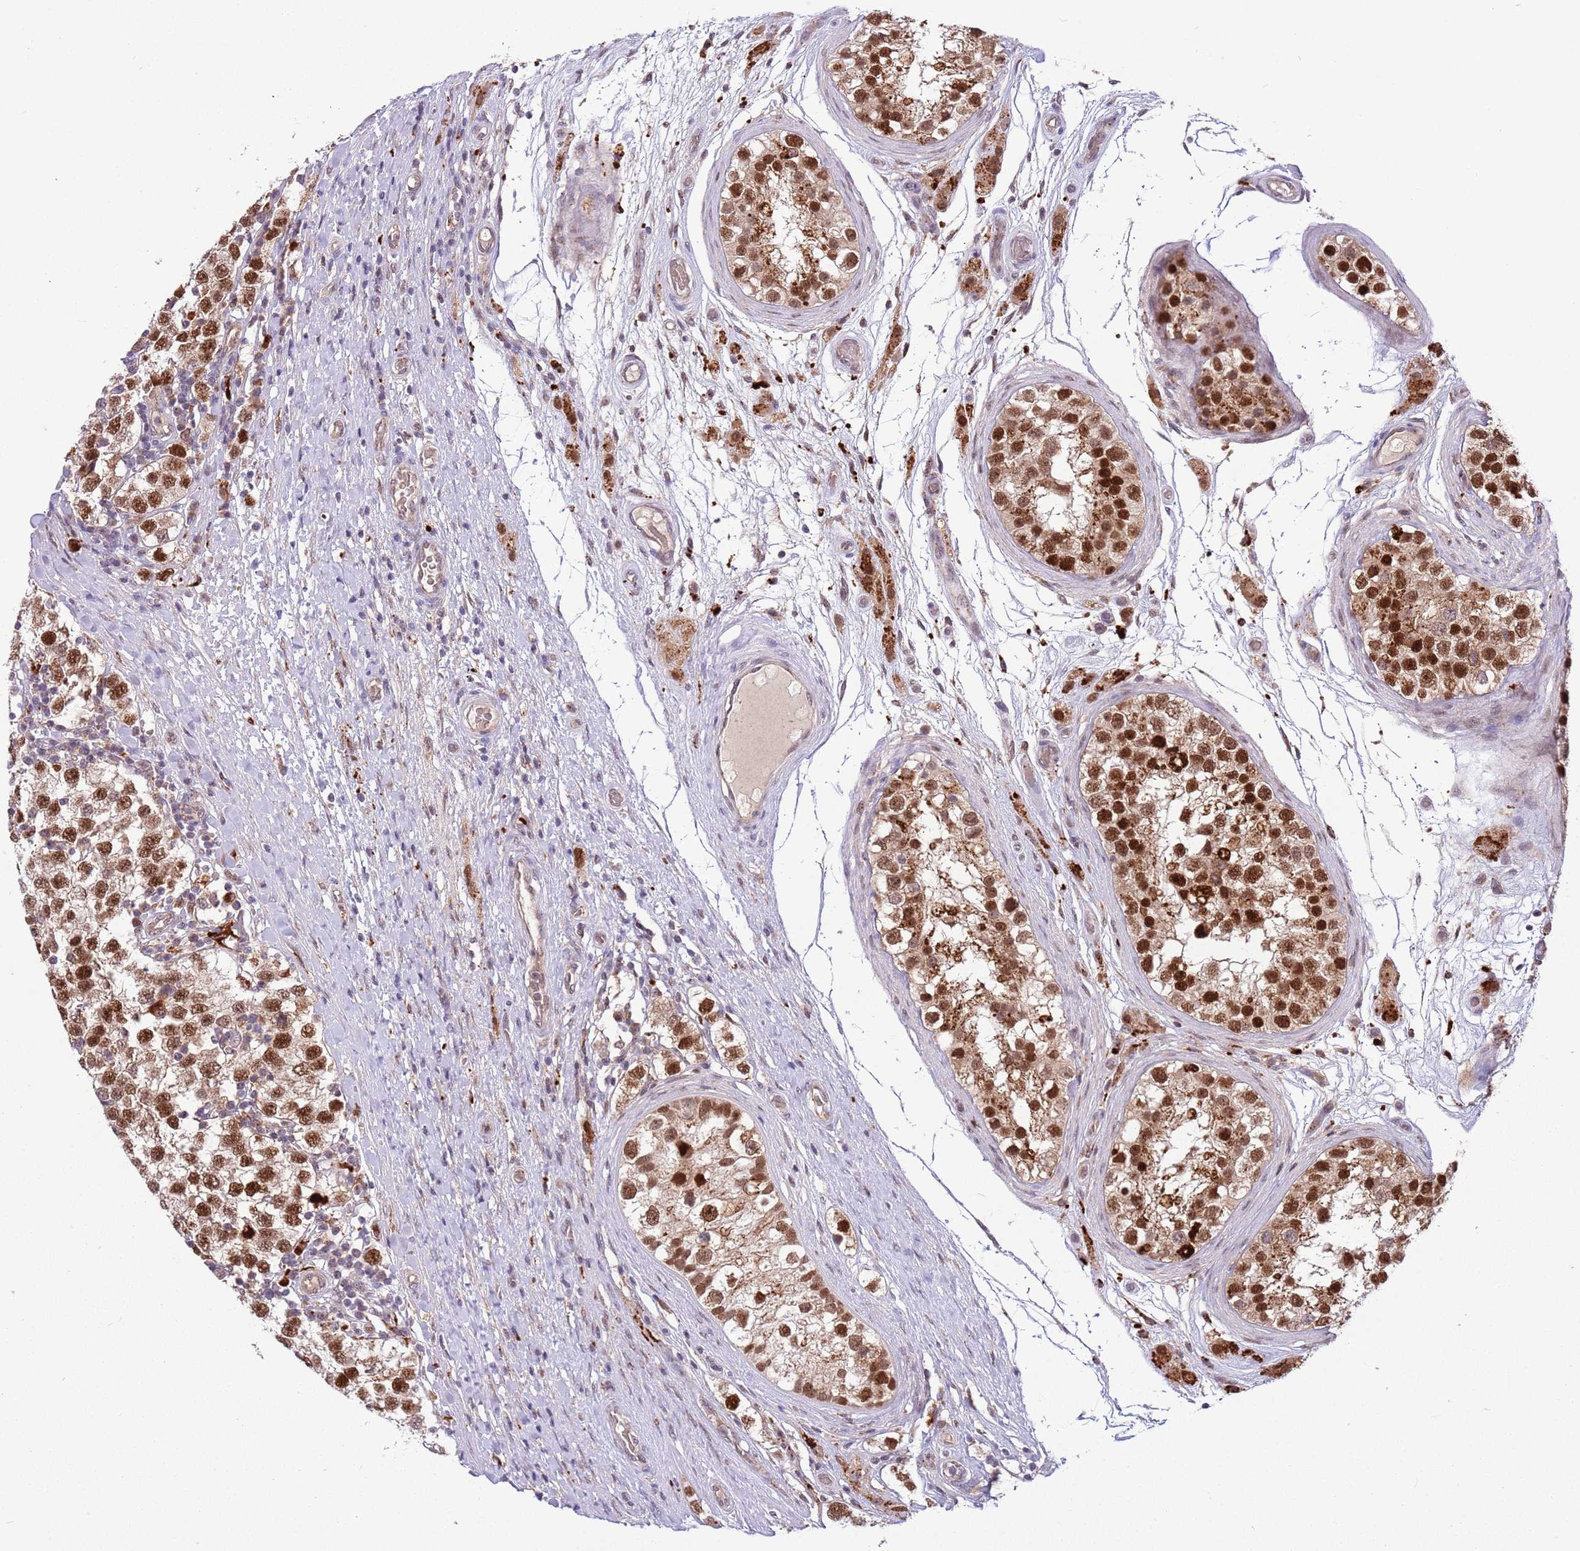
{"staining": {"intensity": "strong", "quantity": ">75%", "location": "nuclear"}, "tissue": "testis cancer", "cell_type": "Tumor cells", "image_type": "cancer", "snomed": [{"axis": "morphology", "description": "Seminoma, NOS"}, {"axis": "topography", "description": "Testis"}], "caption": "A high-resolution photomicrograph shows IHC staining of seminoma (testis), which demonstrates strong nuclear positivity in approximately >75% of tumor cells. The staining is performed using DAB brown chromogen to label protein expression. The nuclei are counter-stained blue using hematoxylin.", "gene": "TRIM27", "patient": {"sex": "male", "age": 34}}